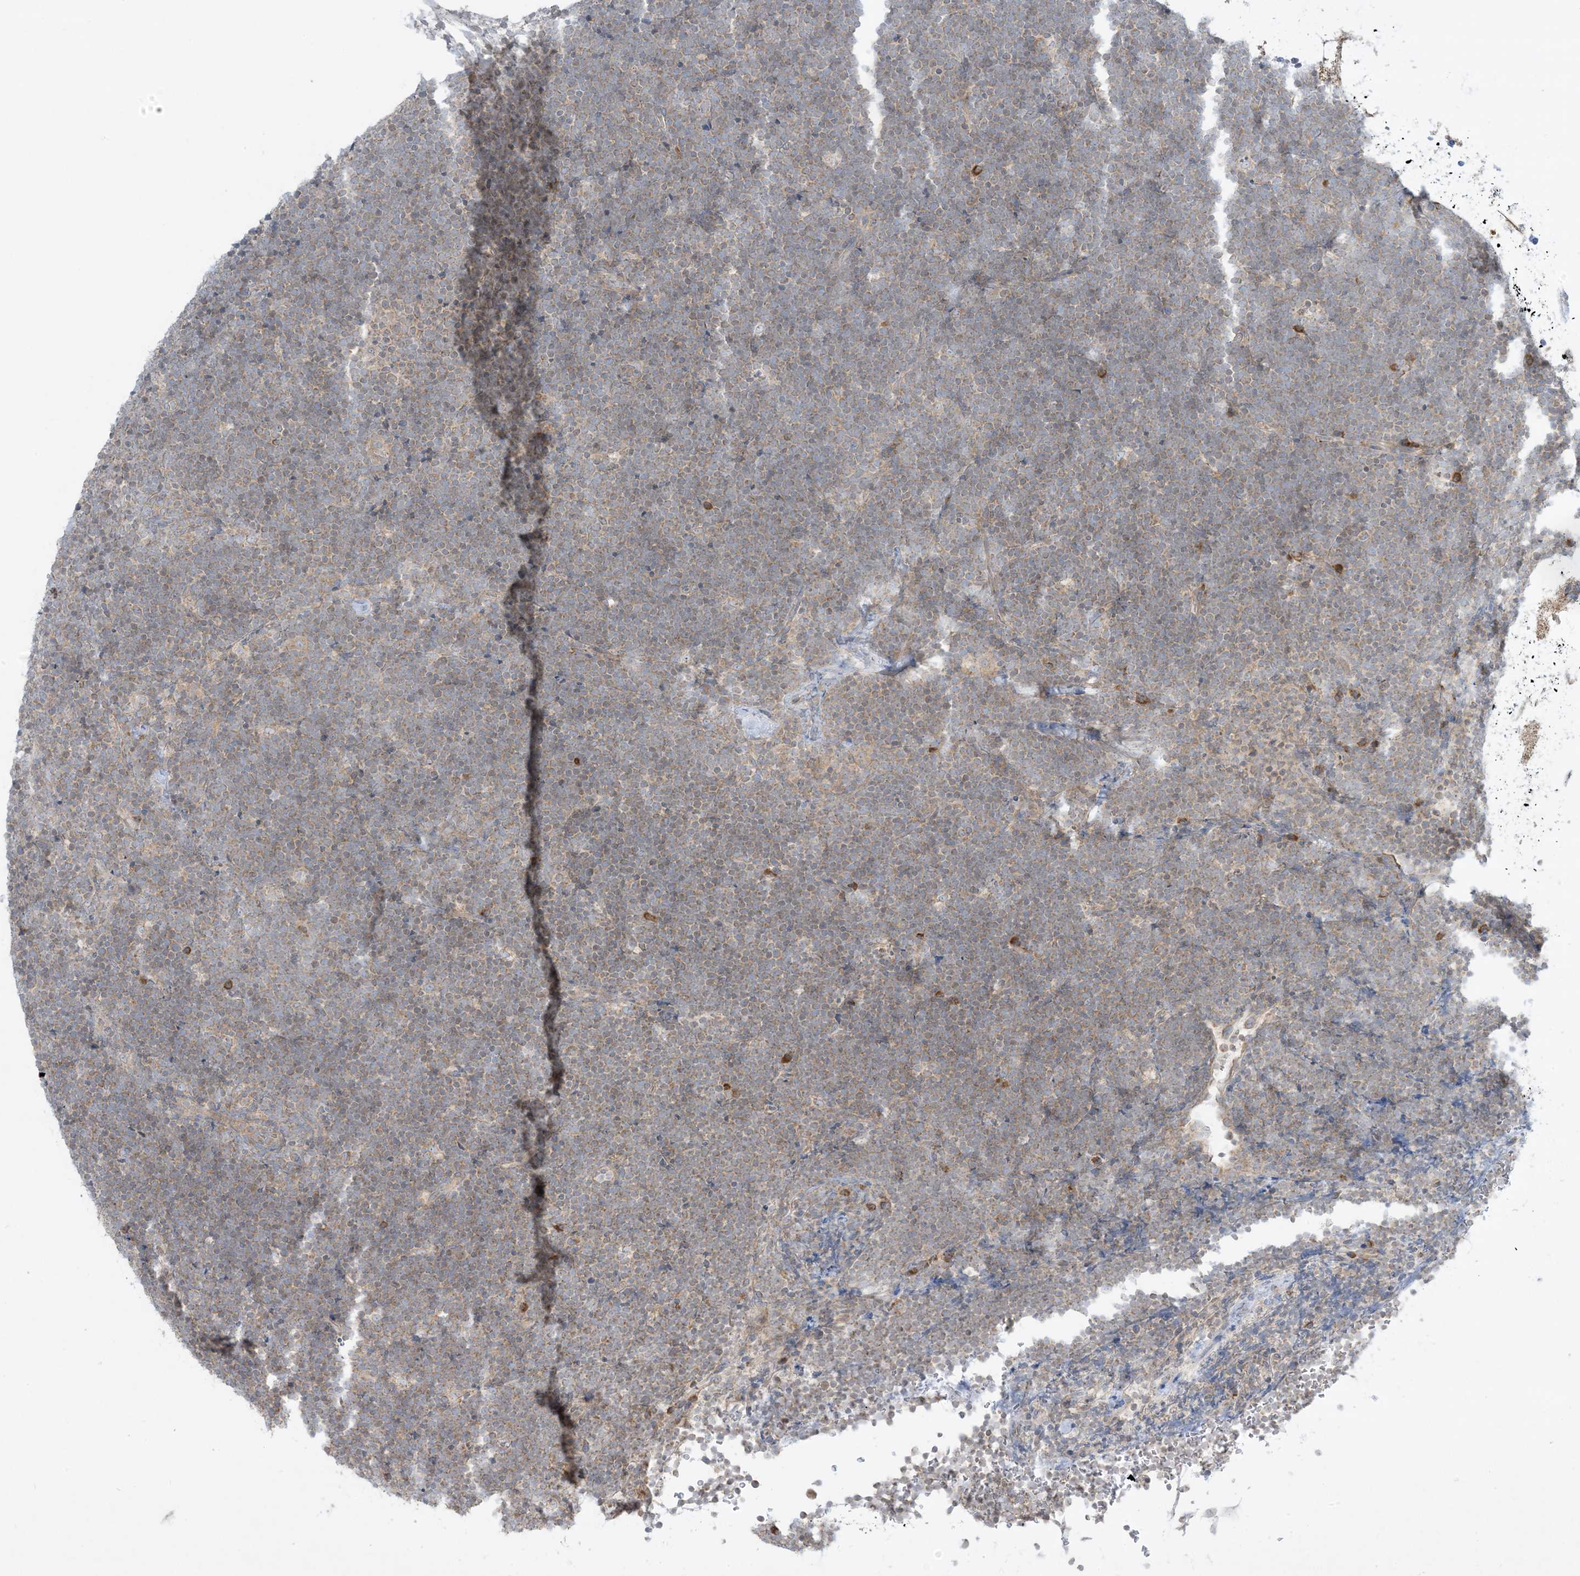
{"staining": {"intensity": "negative", "quantity": "none", "location": "none"}, "tissue": "lymphoma", "cell_type": "Tumor cells", "image_type": "cancer", "snomed": [{"axis": "morphology", "description": "Malignant lymphoma, non-Hodgkin's type, High grade"}, {"axis": "topography", "description": "Lymph node"}], "caption": "Lymphoma was stained to show a protein in brown. There is no significant staining in tumor cells. Nuclei are stained in blue.", "gene": "RPP40", "patient": {"sex": "male", "age": 13}}